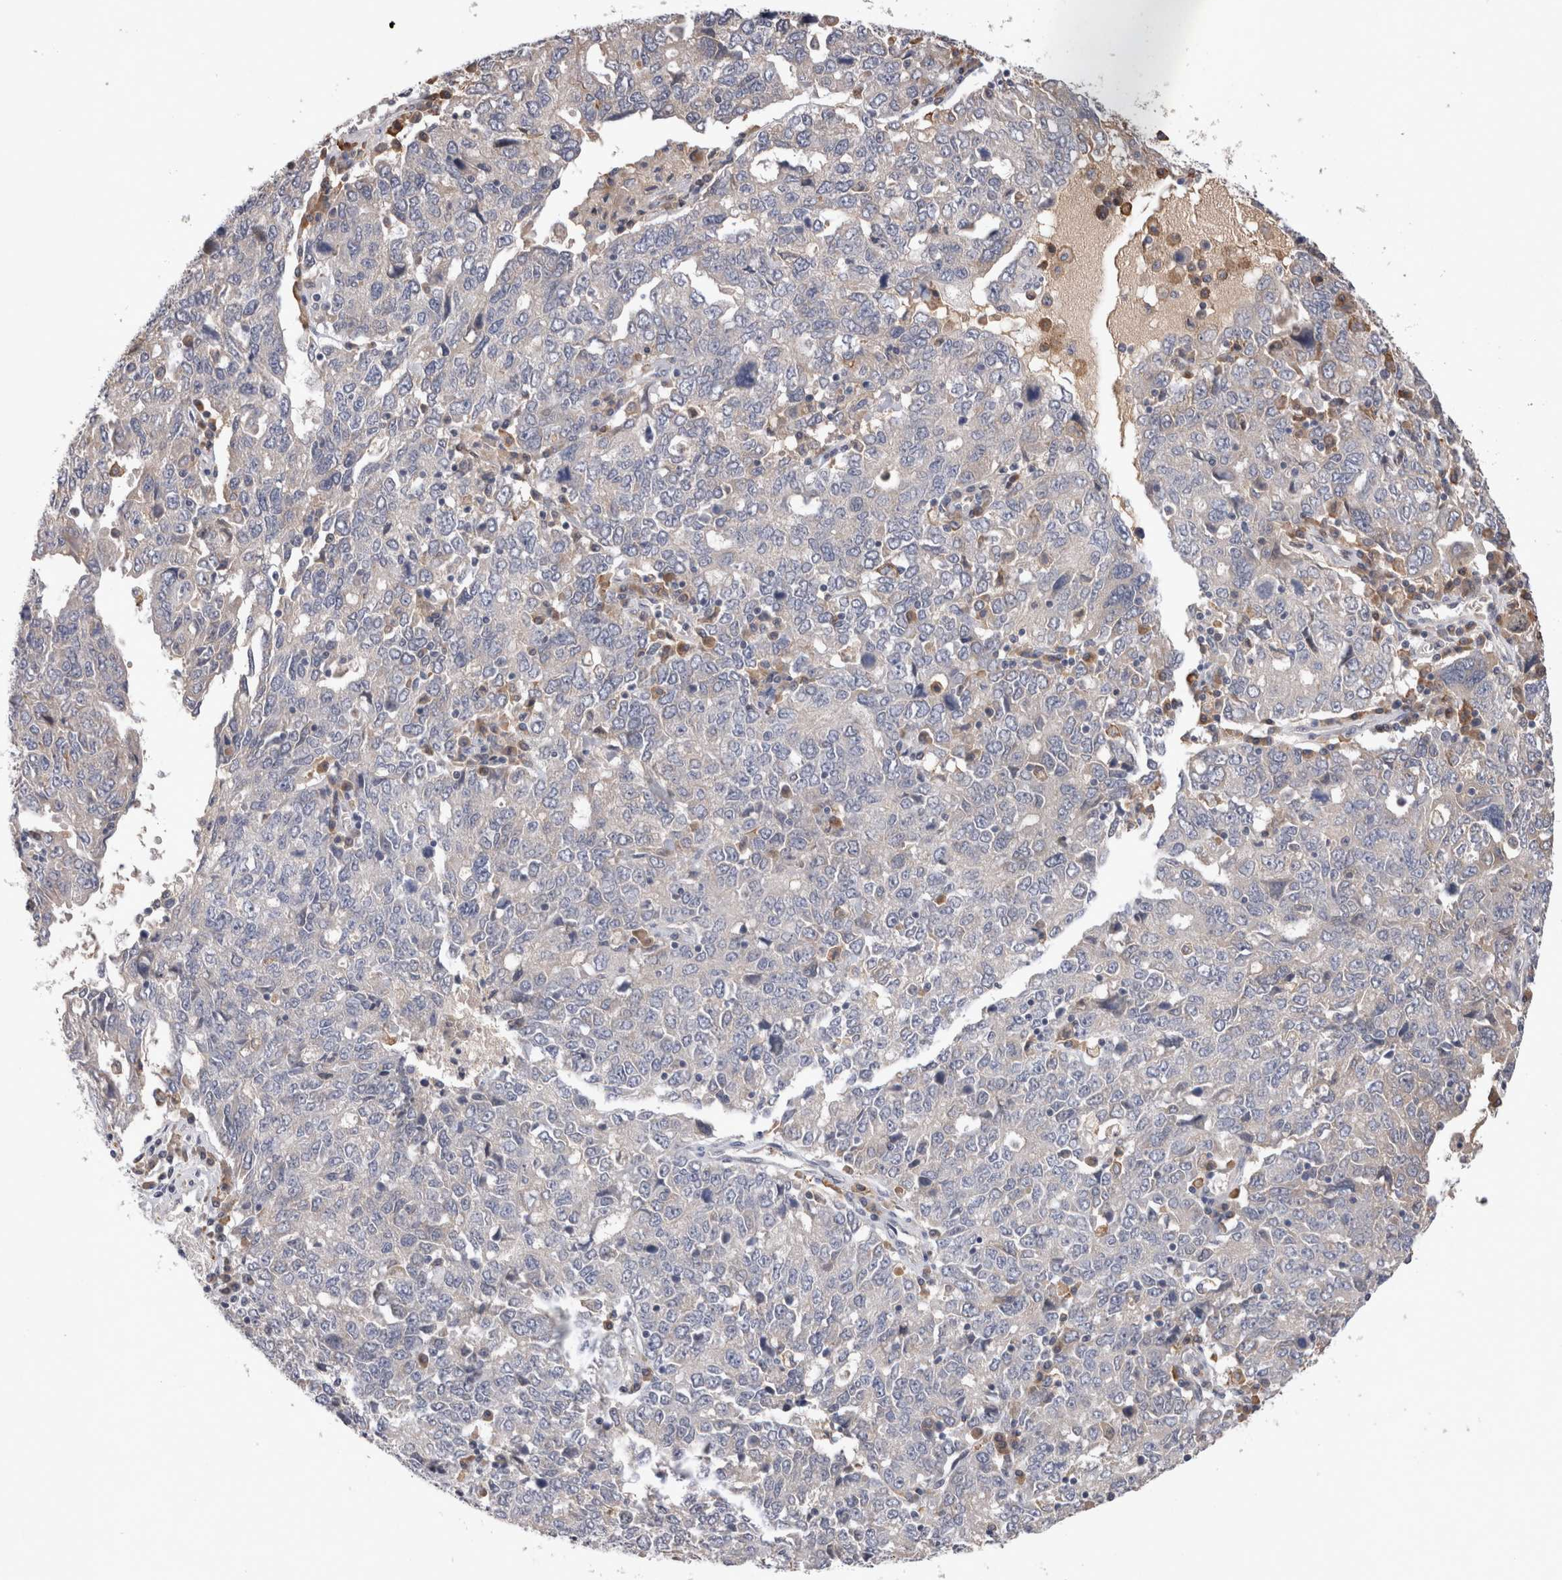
{"staining": {"intensity": "negative", "quantity": "none", "location": "none"}, "tissue": "ovarian cancer", "cell_type": "Tumor cells", "image_type": "cancer", "snomed": [{"axis": "morphology", "description": "Carcinoma, endometroid"}, {"axis": "topography", "description": "Ovary"}], "caption": "Ovarian cancer was stained to show a protein in brown. There is no significant expression in tumor cells.", "gene": "VSIG4", "patient": {"sex": "female", "age": 62}}